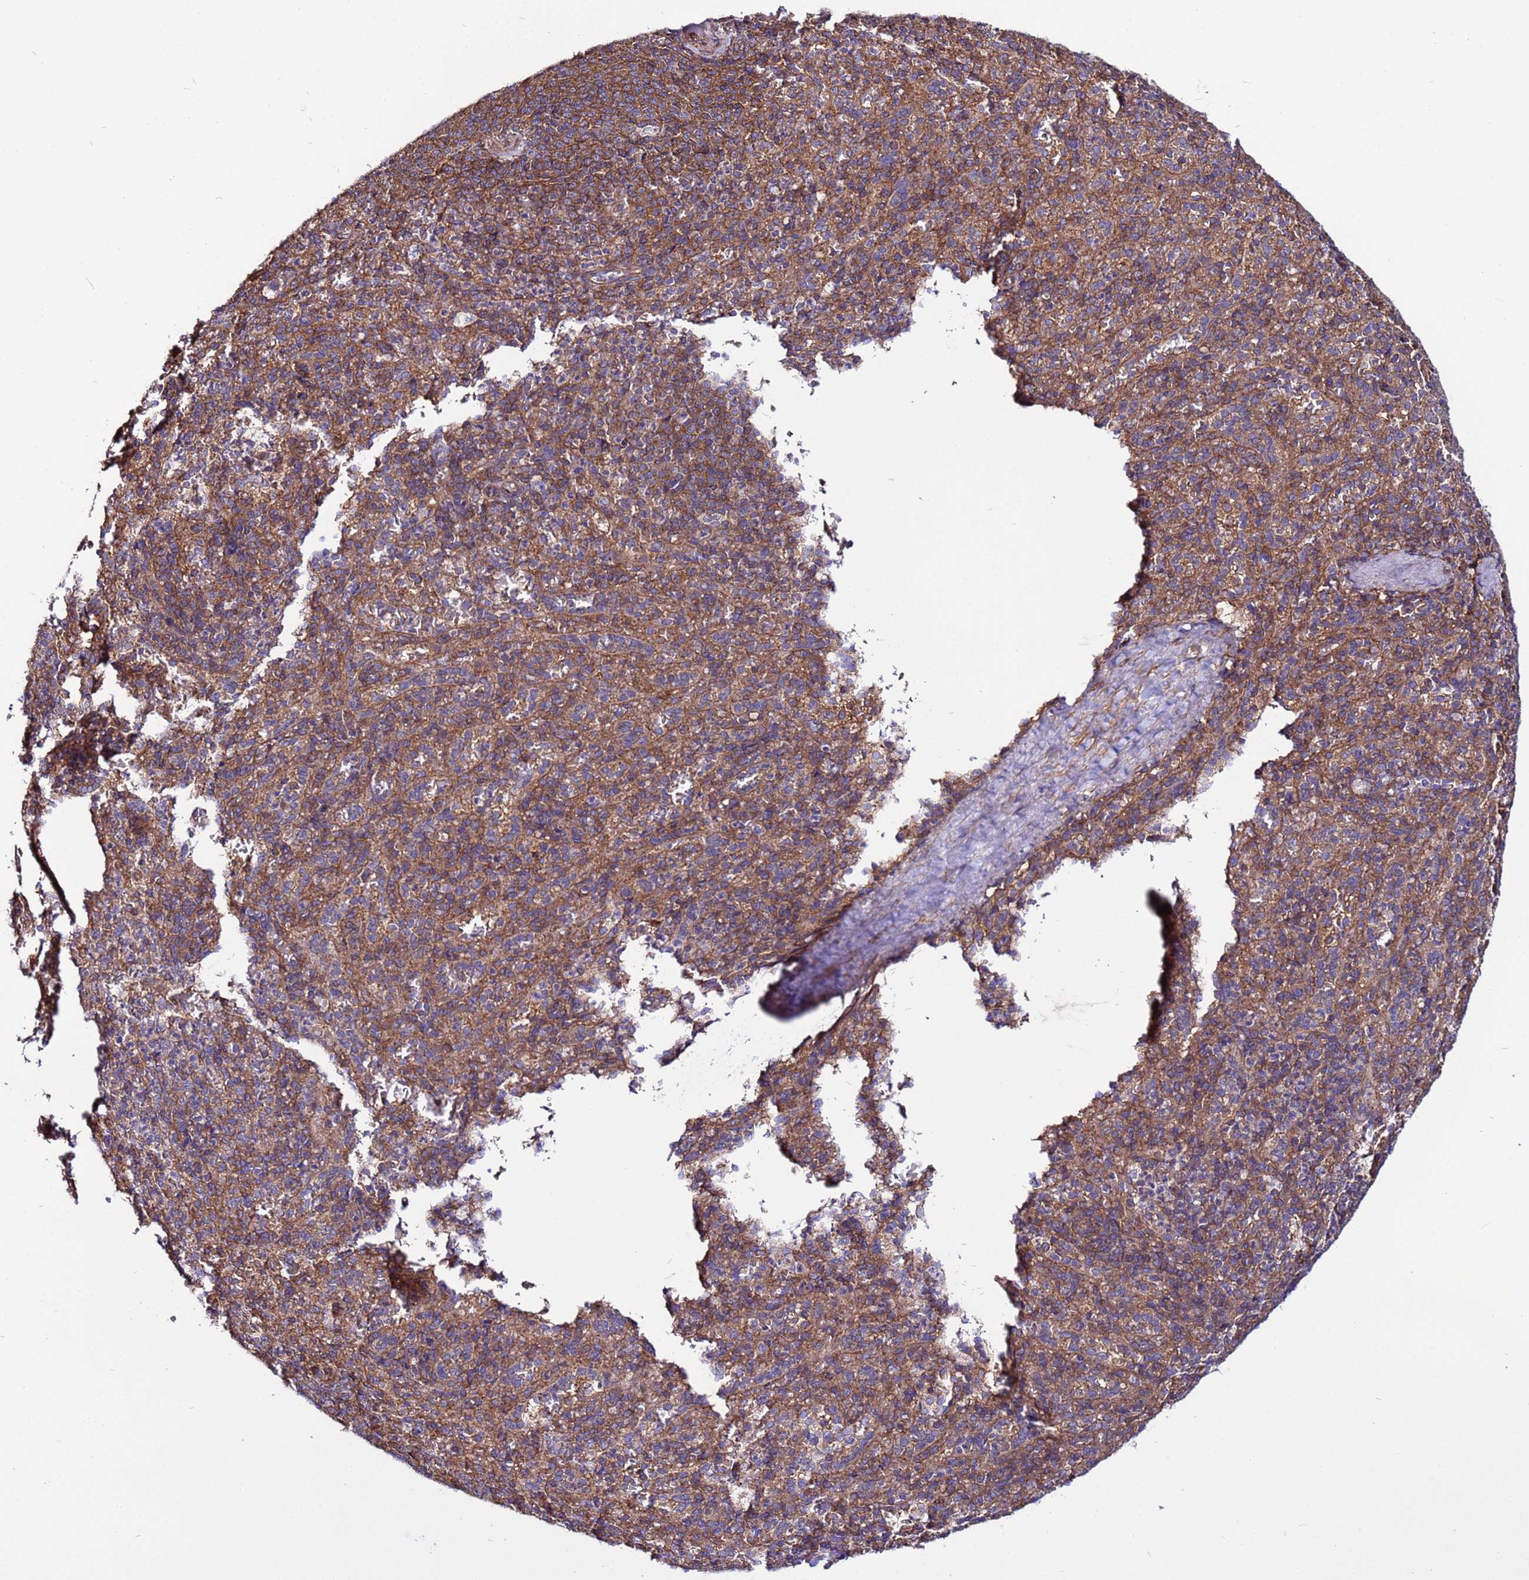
{"staining": {"intensity": "weak", "quantity": "25%-75%", "location": "cytoplasmic/membranous"}, "tissue": "spleen", "cell_type": "Cells in red pulp", "image_type": "normal", "snomed": [{"axis": "morphology", "description": "Normal tissue, NOS"}, {"axis": "topography", "description": "Spleen"}], "caption": "An IHC image of unremarkable tissue is shown. Protein staining in brown shows weak cytoplasmic/membranous positivity in spleen within cells in red pulp. (DAB = brown stain, brightfield microscopy at high magnification).", "gene": "STK38L", "patient": {"sex": "female", "age": 21}}